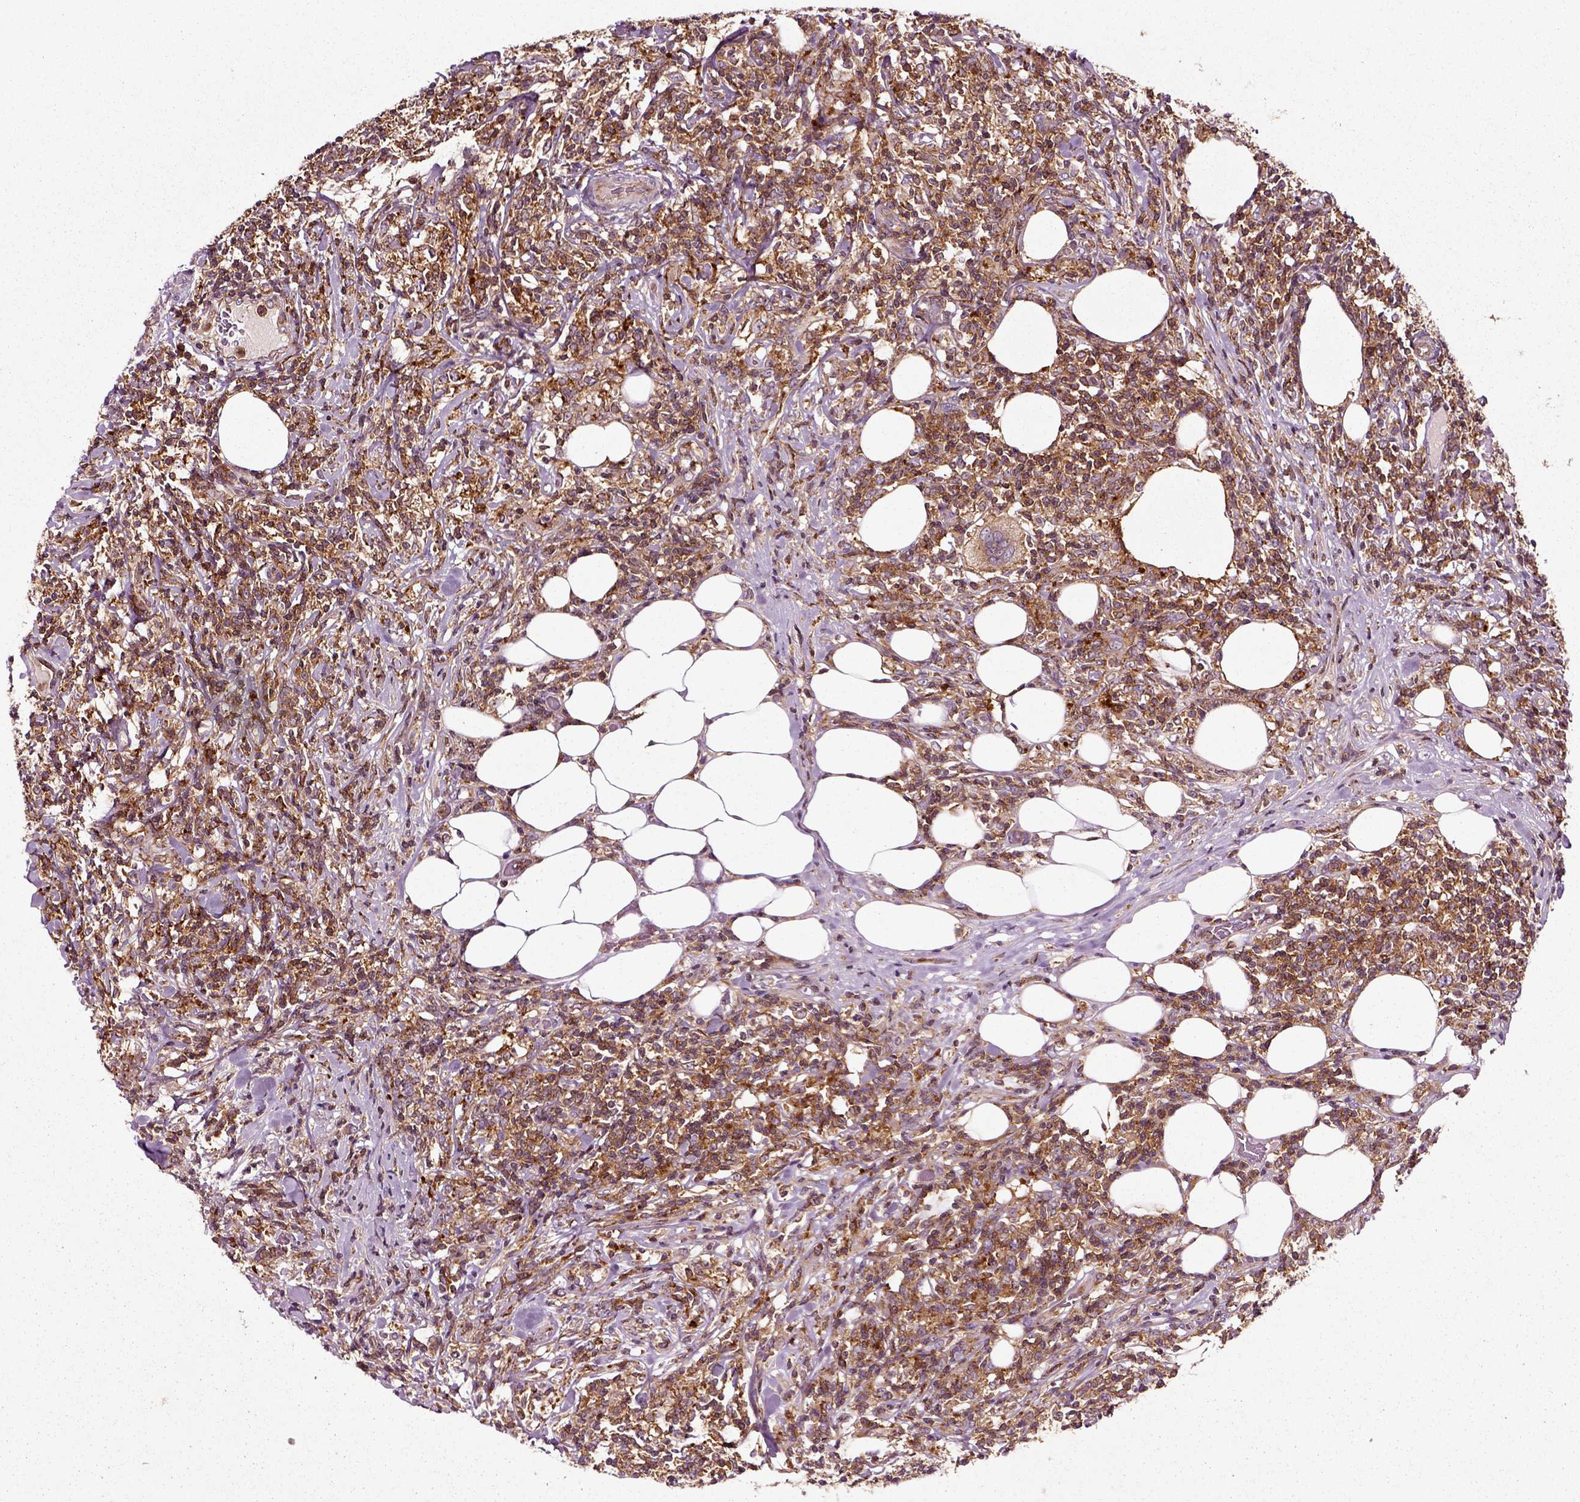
{"staining": {"intensity": "moderate", "quantity": ">75%", "location": "cytoplasmic/membranous"}, "tissue": "lymphoma", "cell_type": "Tumor cells", "image_type": "cancer", "snomed": [{"axis": "morphology", "description": "Malignant lymphoma, non-Hodgkin's type, High grade"}, {"axis": "topography", "description": "Lymph node"}], "caption": "The immunohistochemical stain shows moderate cytoplasmic/membranous positivity in tumor cells of lymphoma tissue. Nuclei are stained in blue.", "gene": "RHOF", "patient": {"sex": "female", "age": 84}}